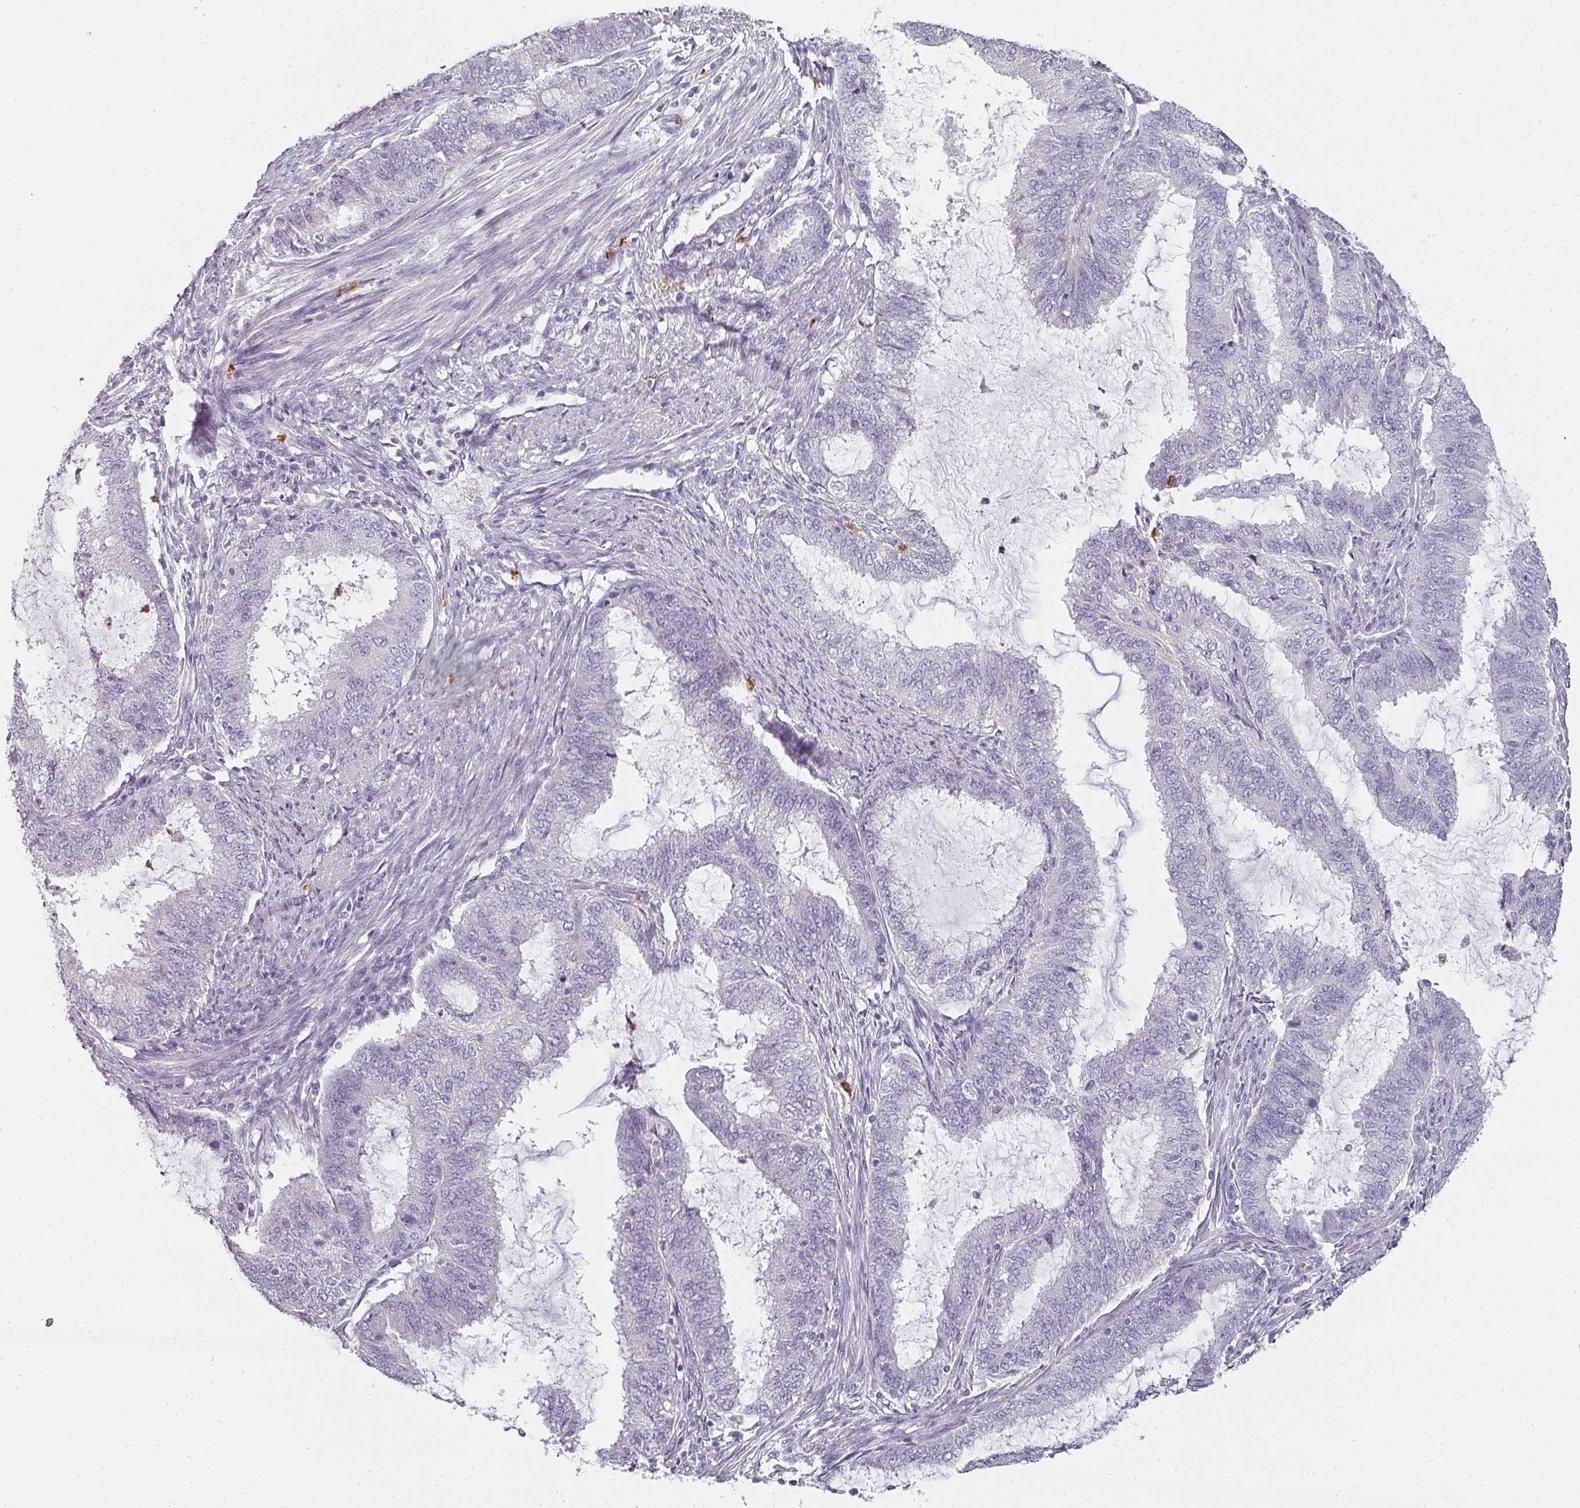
{"staining": {"intensity": "negative", "quantity": "none", "location": "none"}, "tissue": "endometrial cancer", "cell_type": "Tumor cells", "image_type": "cancer", "snomed": [{"axis": "morphology", "description": "Adenocarcinoma, NOS"}, {"axis": "topography", "description": "Endometrium"}], "caption": "DAB immunohistochemical staining of human endometrial adenocarcinoma demonstrates no significant positivity in tumor cells. The staining was performed using DAB to visualize the protein expression in brown, while the nuclei were stained in blue with hematoxylin (Magnification: 20x).", "gene": "CAMP", "patient": {"sex": "female", "age": 51}}